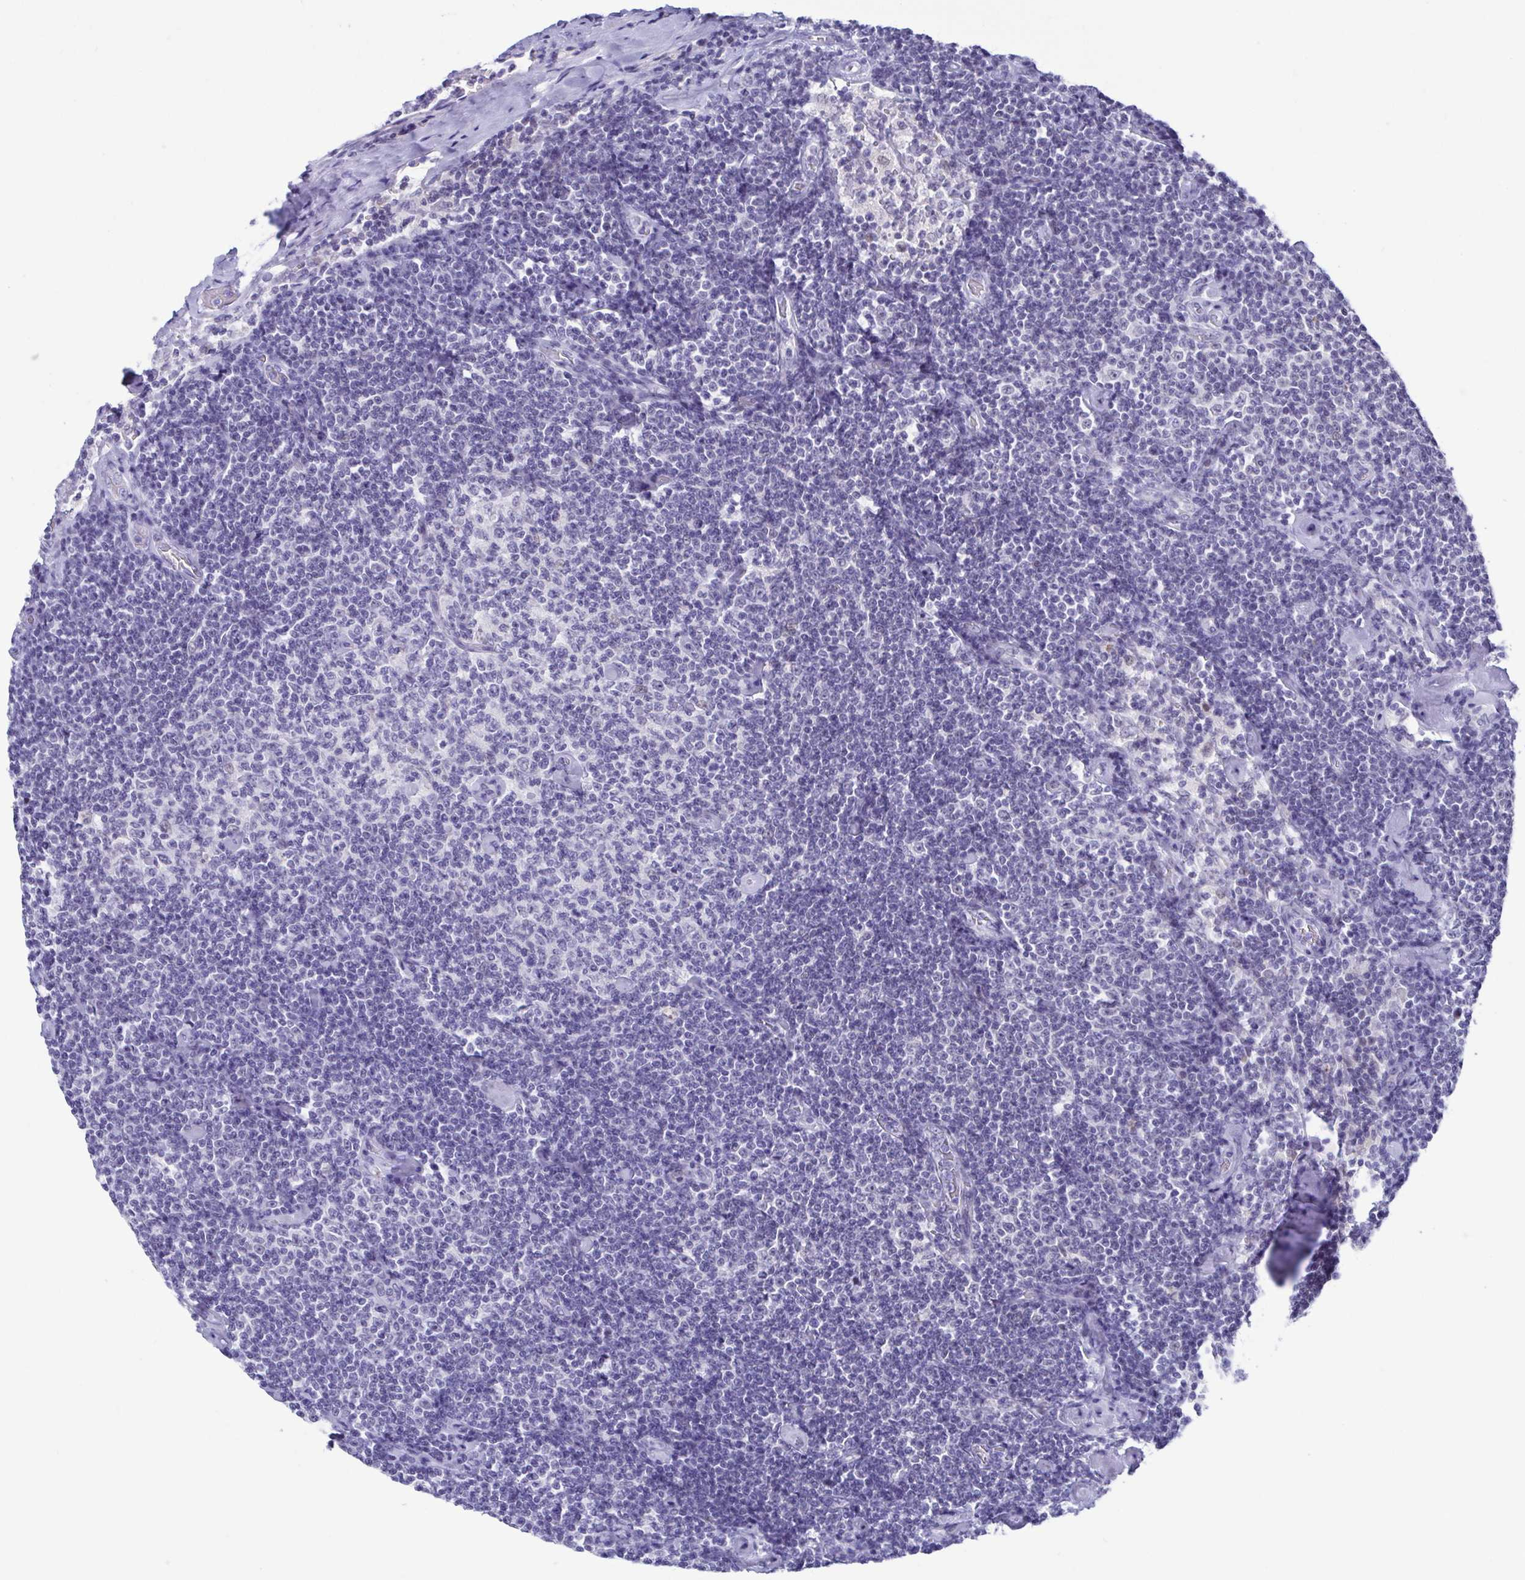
{"staining": {"intensity": "negative", "quantity": "none", "location": "none"}, "tissue": "lymphoma", "cell_type": "Tumor cells", "image_type": "cancer", "snomed": [{"axis": "morphology", "description": "Malignant lymphoma, non-Hodgkin's type, Low grade"}, {"axis": "topography", "description": "Lymph node"}], "caption": "A histopathology image of lymphoma stained for a protein exhibits no brown staining in tumor cells. Brightfield microscopy of IHC stained with DAB (3,3'-diaminobenzidine) (brown) and hematoxylin (blue), captured at high magnification.", "gene": "PERM1", "patient": {"sex": "male", "age": 81}}